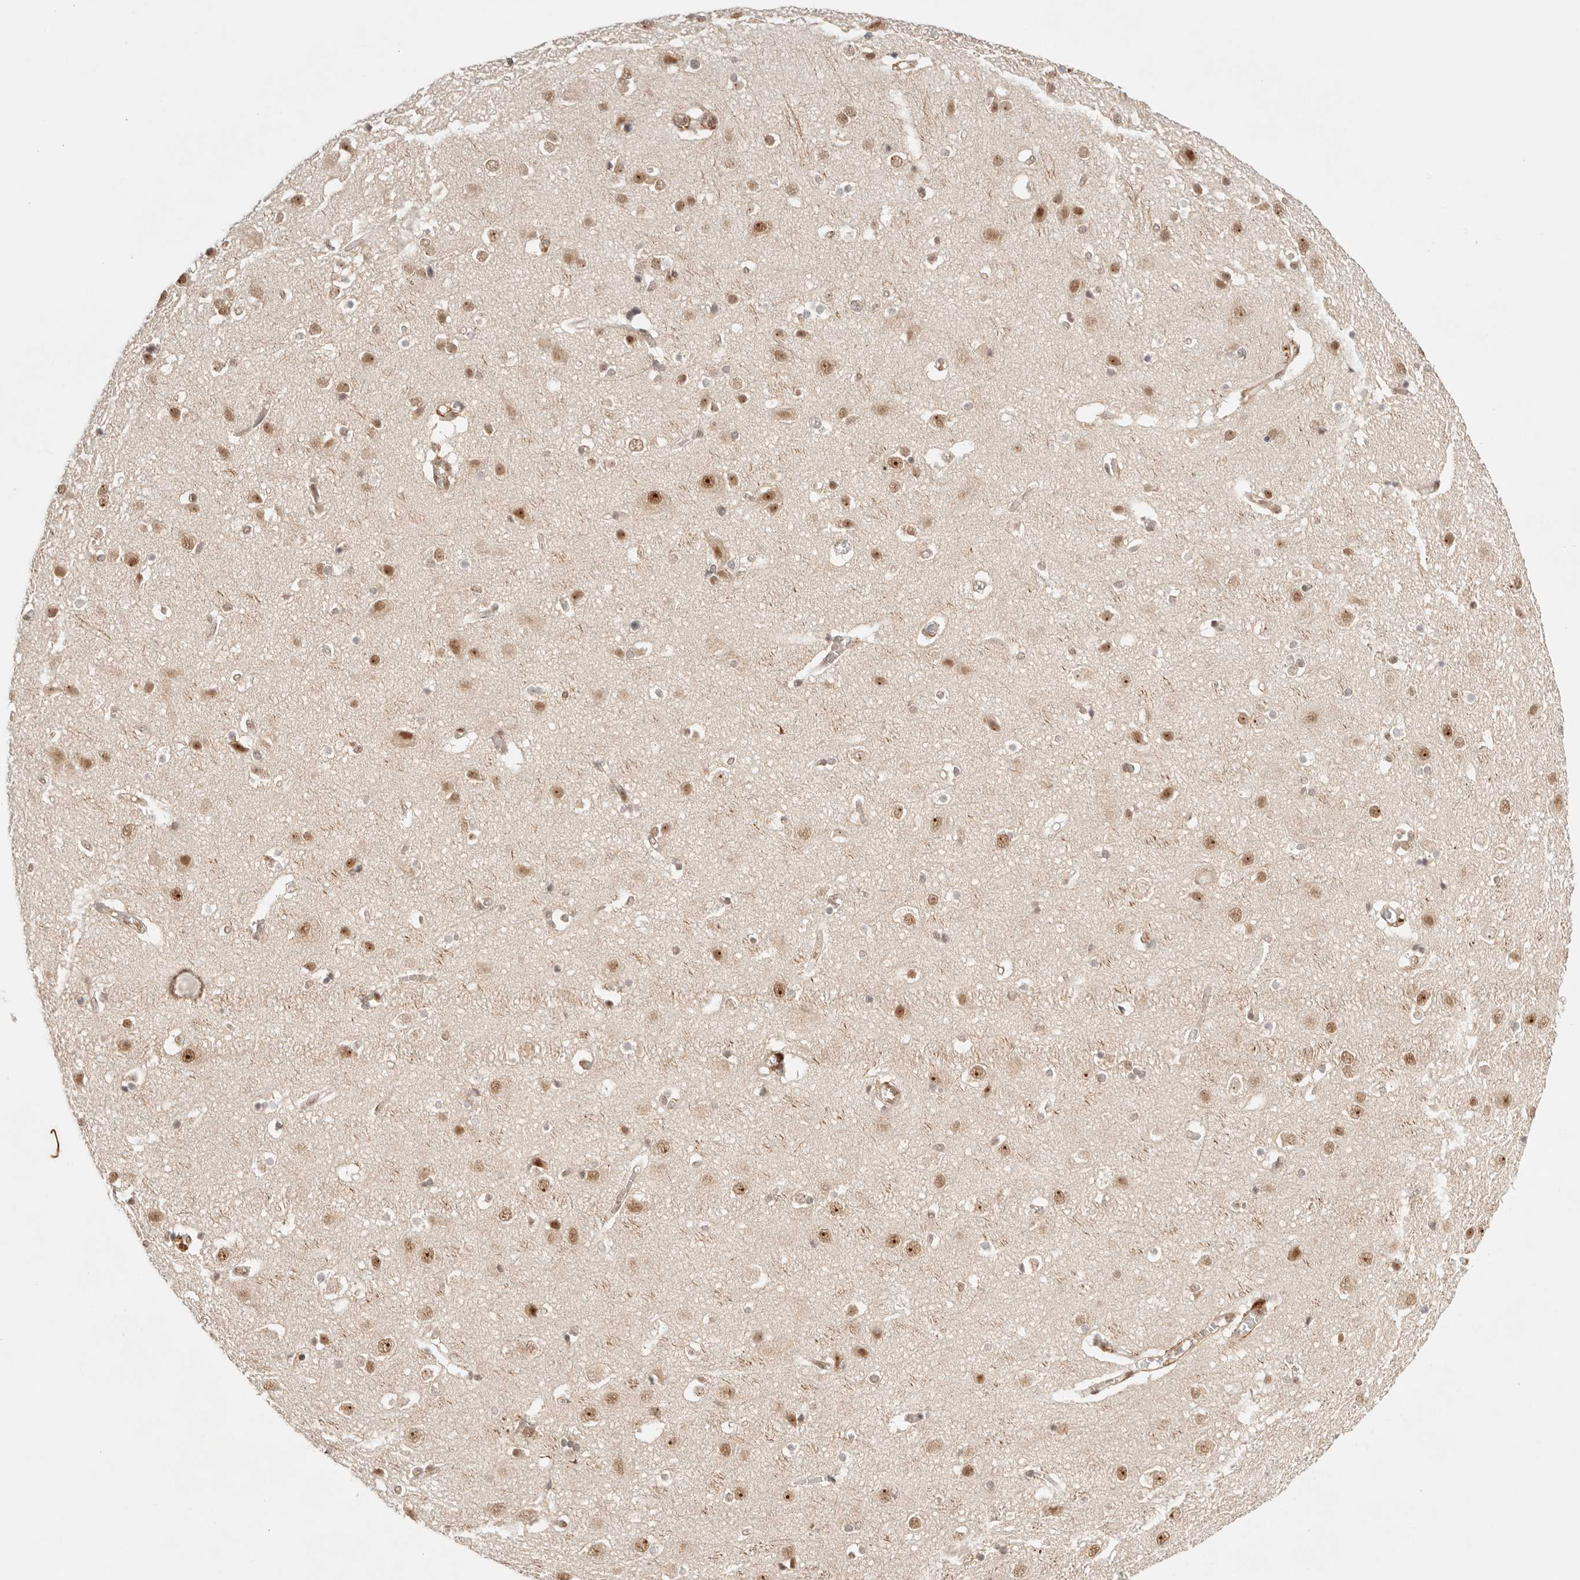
{"staining": {"intensity": "weak", "quantity": ">75%", "location": "cytoplasmic/membranous"}, "tissue": "cerebral cortex", "cell_type": "Endothelial cells", "image_type": "normal", "snomed": [{"axis": "morphology", "description": "Normal tissue, NOS"}, {"axis": "topography", "description": "Cerebral cortex"}], "caption": "This image shows immunohistochemistry (IHC) staining of unremarkable human cerebral cortex, with low weak cytoplasmic/membranous positivity in about >75% of endothelial cells.", "gene": "GTF2E2", "patient": {"sex": "male", "age": 54}}